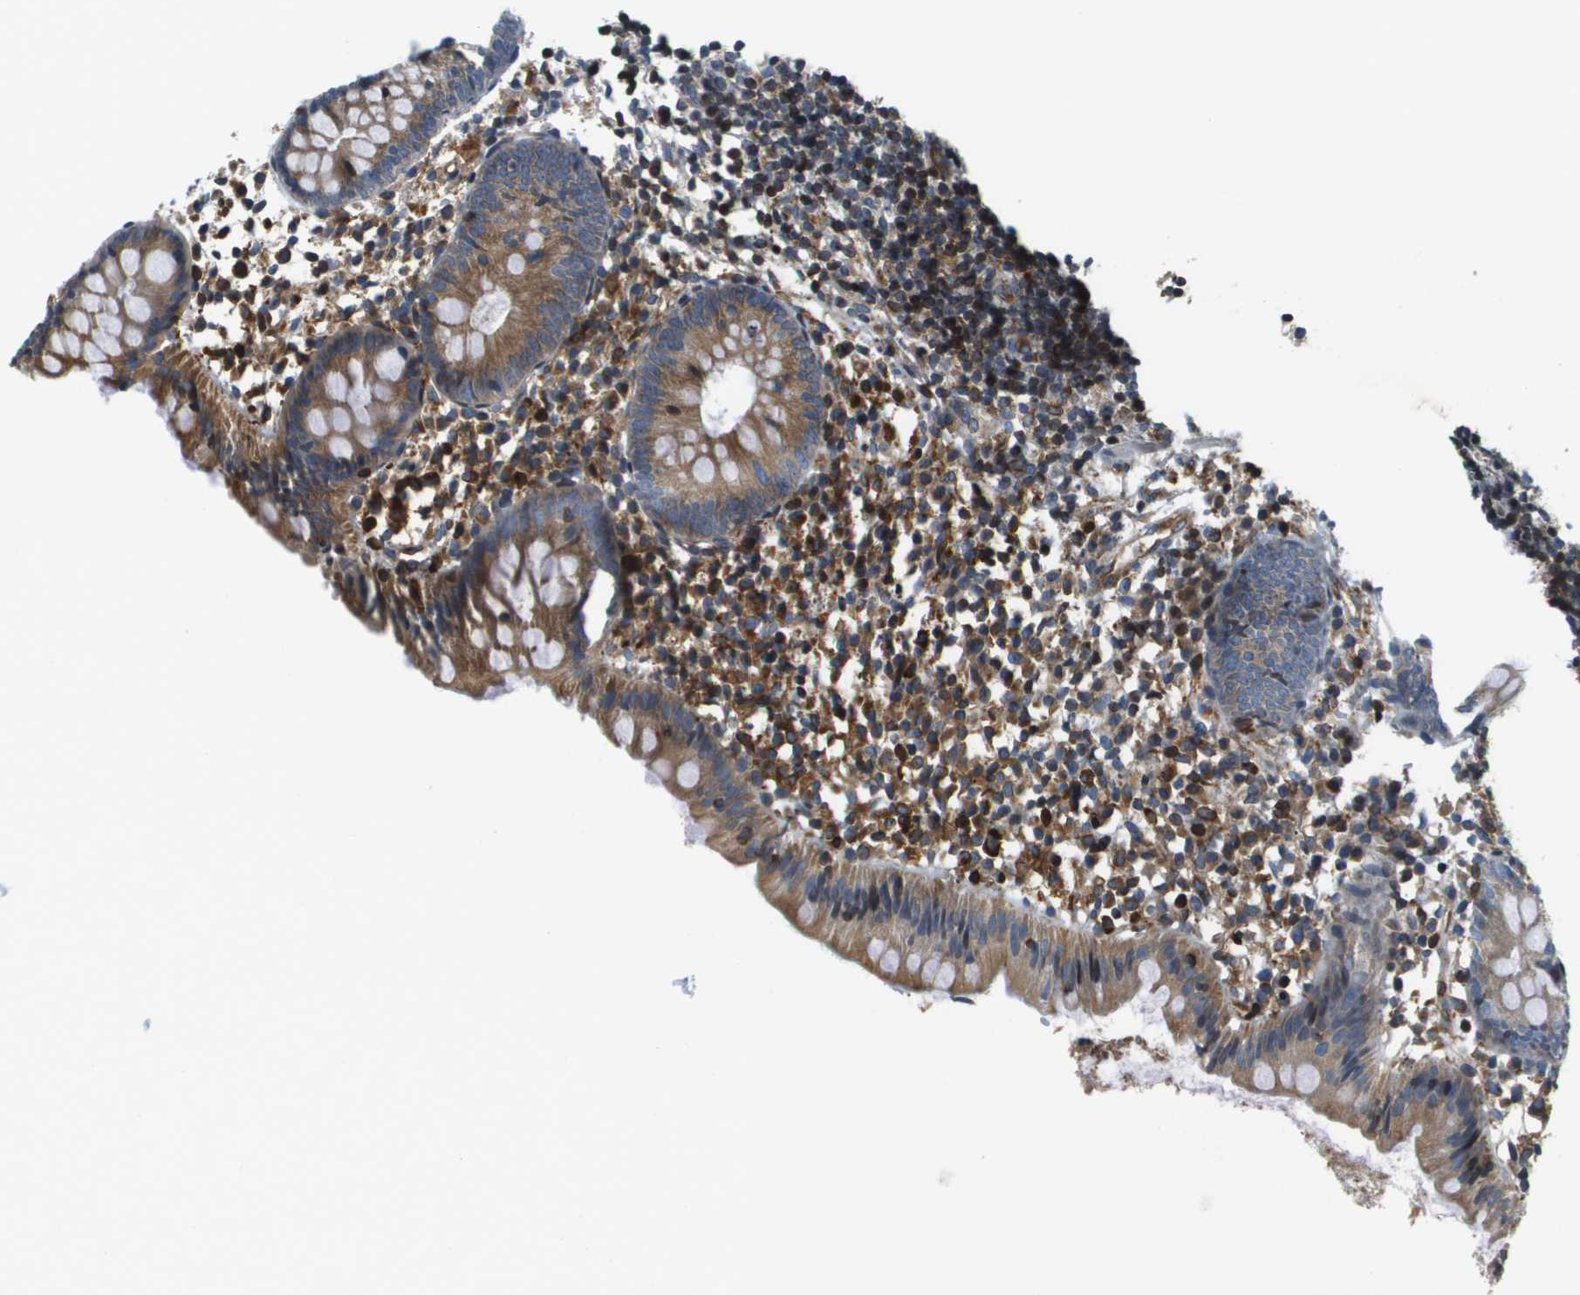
{"staining": {"intensity": "moderate", "quantity": ">75%", "location": "cytoplasmic/membranous"}, "tissue": "appendix", "cell_type": "Glandular cells", "image_type": "normal", "snomed": [{"axis": "morphology", "description": "Normal tissue, NOS"}, {"axis": "topography", "description": "Appendix"}], "caption": "Brown immunohistochemical staining in normal human appendix displays moderate cytoplasmic/membranous positivity in about >75% of glandular cells. (DAB (3,3'-diaminobenzidine) IHC with brightfield microscopy, high magnification).", "gene": "ESYT1", "patient": {"sex": "female", "age": 20}}